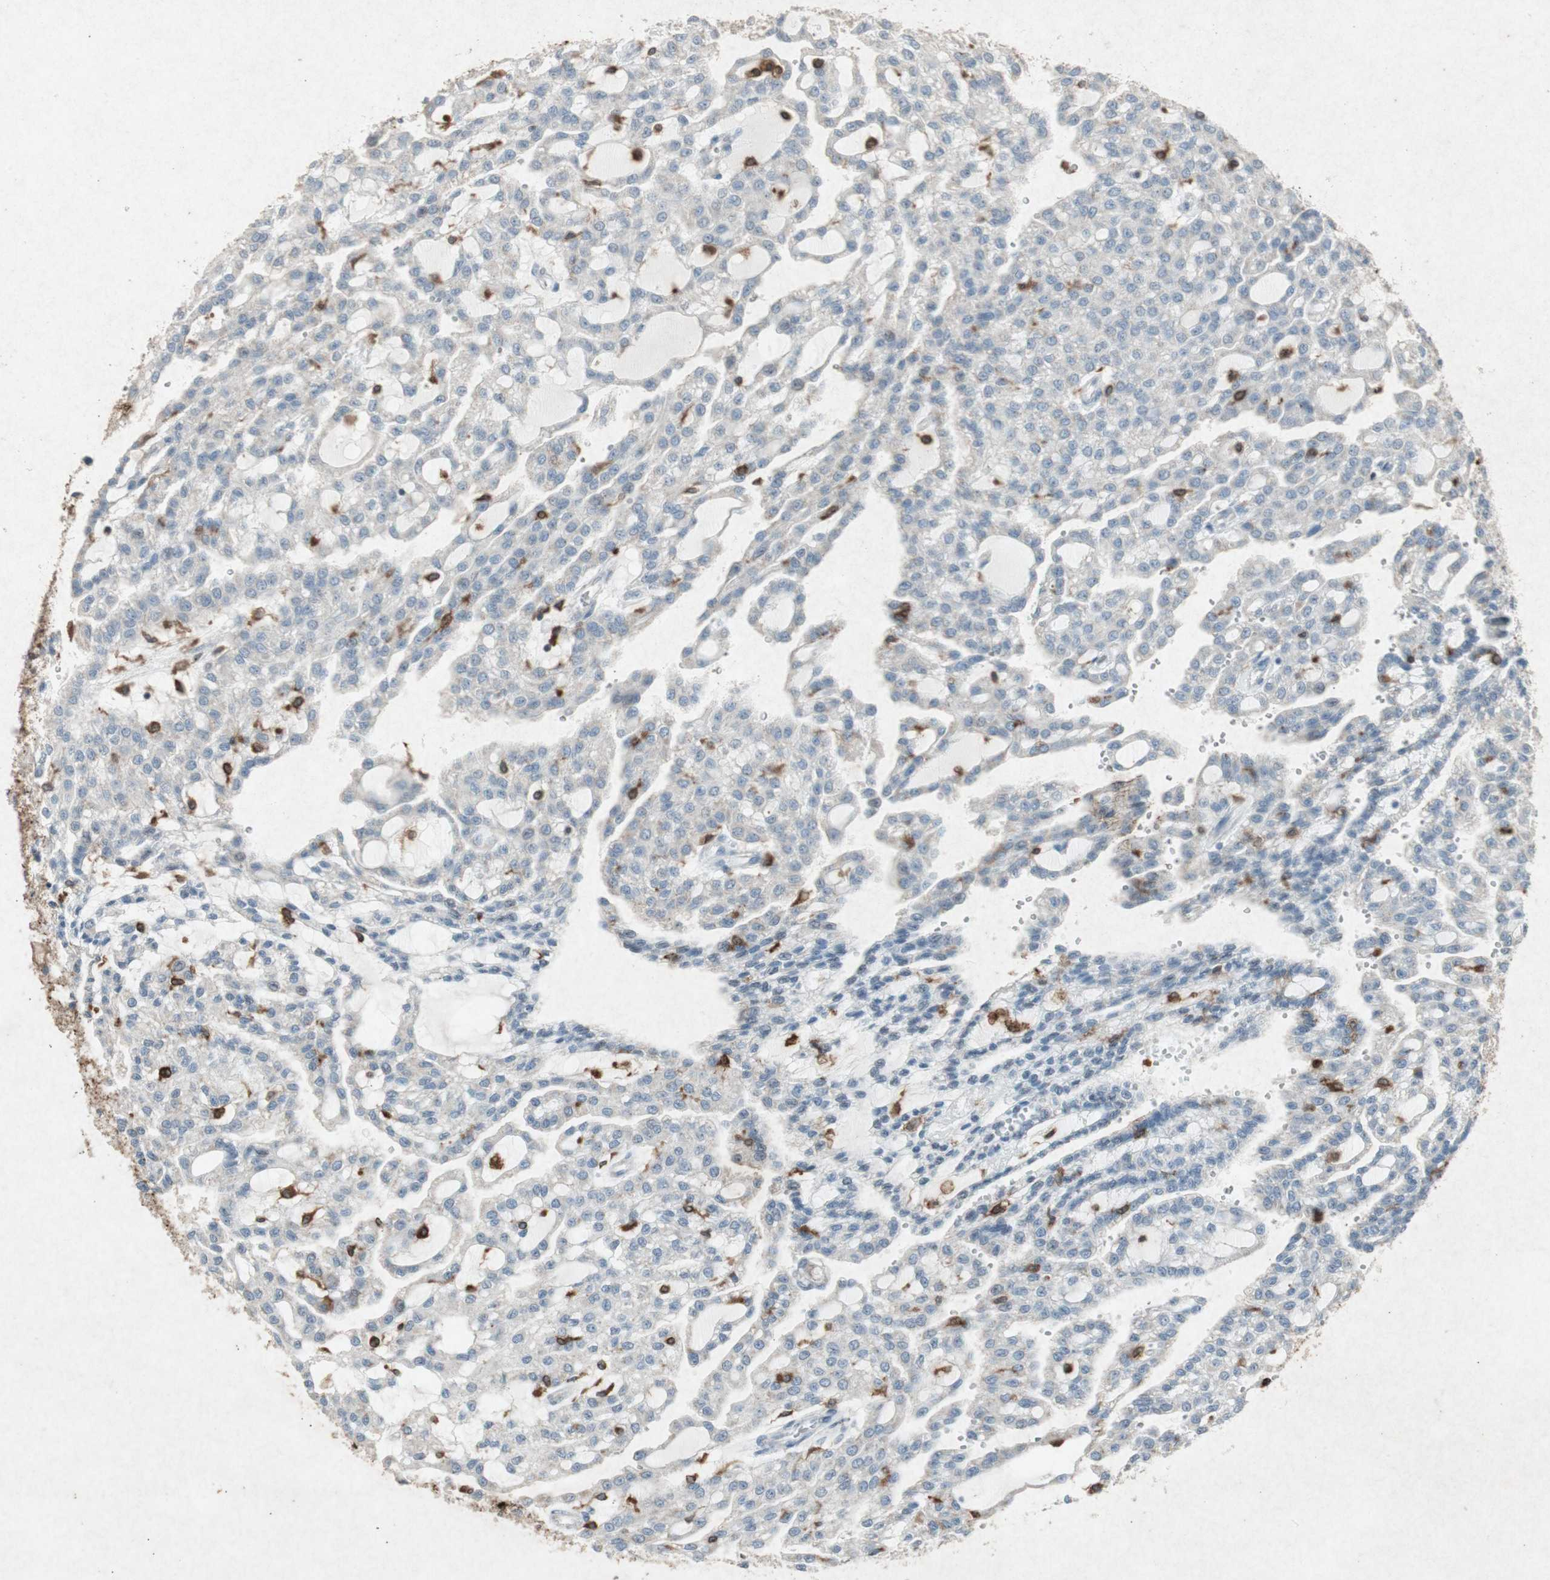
{"staining": {"intensity": "negative", "quantity": "none", "location": "none"}, "tissue": "renal cancer", "cell_type": "Tumor cells", "image_type": "cancer", "snomed": [{"axis": "morphology", "description": "Adenocarcinoma, NOS"}, {"axis": "topography", "description": "Kidney"}], "caption": "IHC image of neoplastic tissue: human renal adenocarcinoma stained with DAB demonstrates no significant protein expression in tumor cells.", "gene": "TYROBP", "patient": {"sex": "male", "age": 63}}